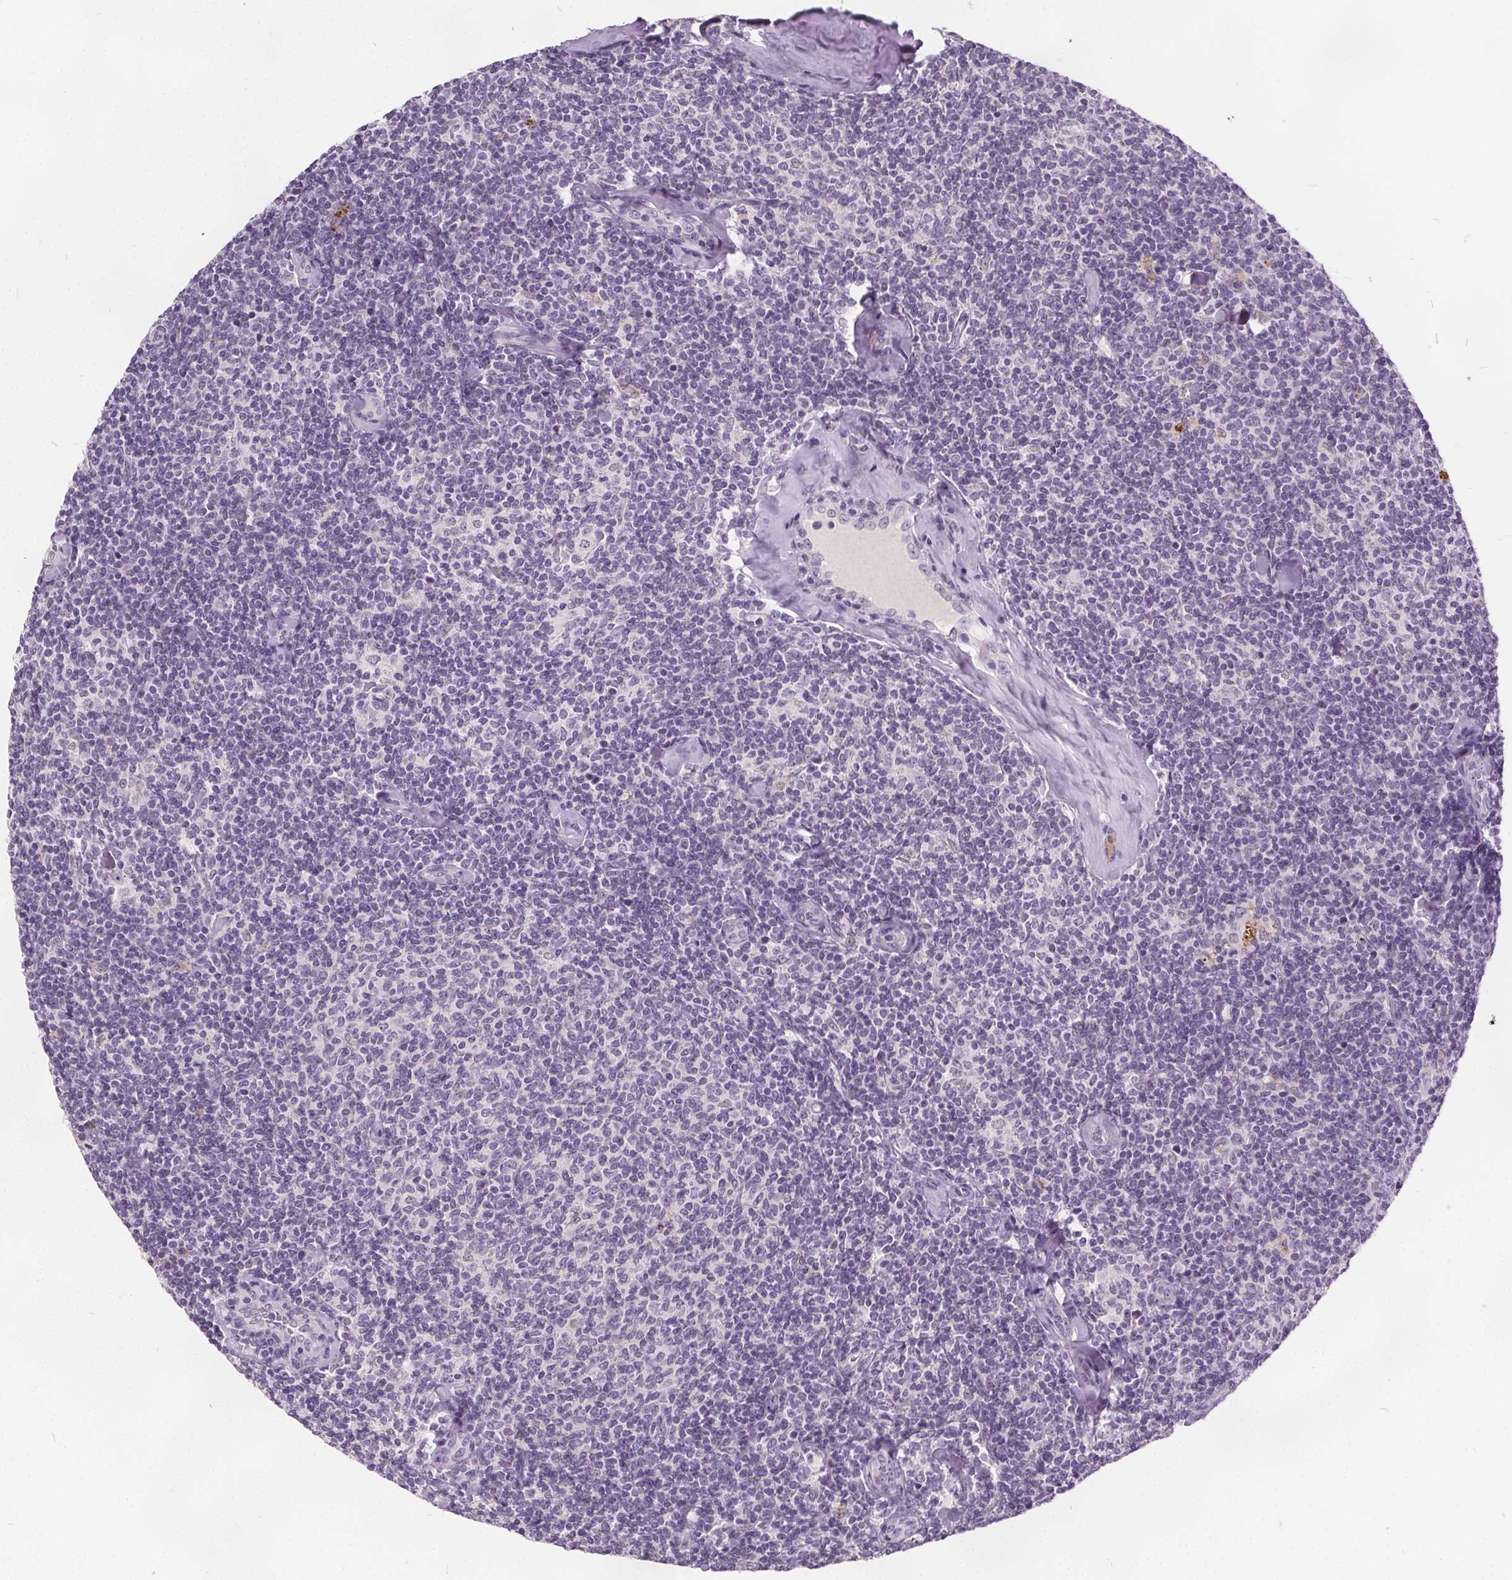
{"staining": {"intensity": "negative", "quantity": "none", "location": "none"}, "tissue": "lymphoma", "cell_type": "Tumor cells", "image_type": "cancer", "snomed": [{"axis": "morphology", "description": "Malignant lymphoma, non-Hodgkin's type, Low grade"}, {"axis": "topography", "description": "Lymph node"}], "caption": "High power microscopy micrograph of an immunohistochemistry (IHC) histopathology image of lymphoma, revealing no significant staining in tumor cells.", "gene": "ACOX2", "patient": {"sex": "female", "age": 56}}